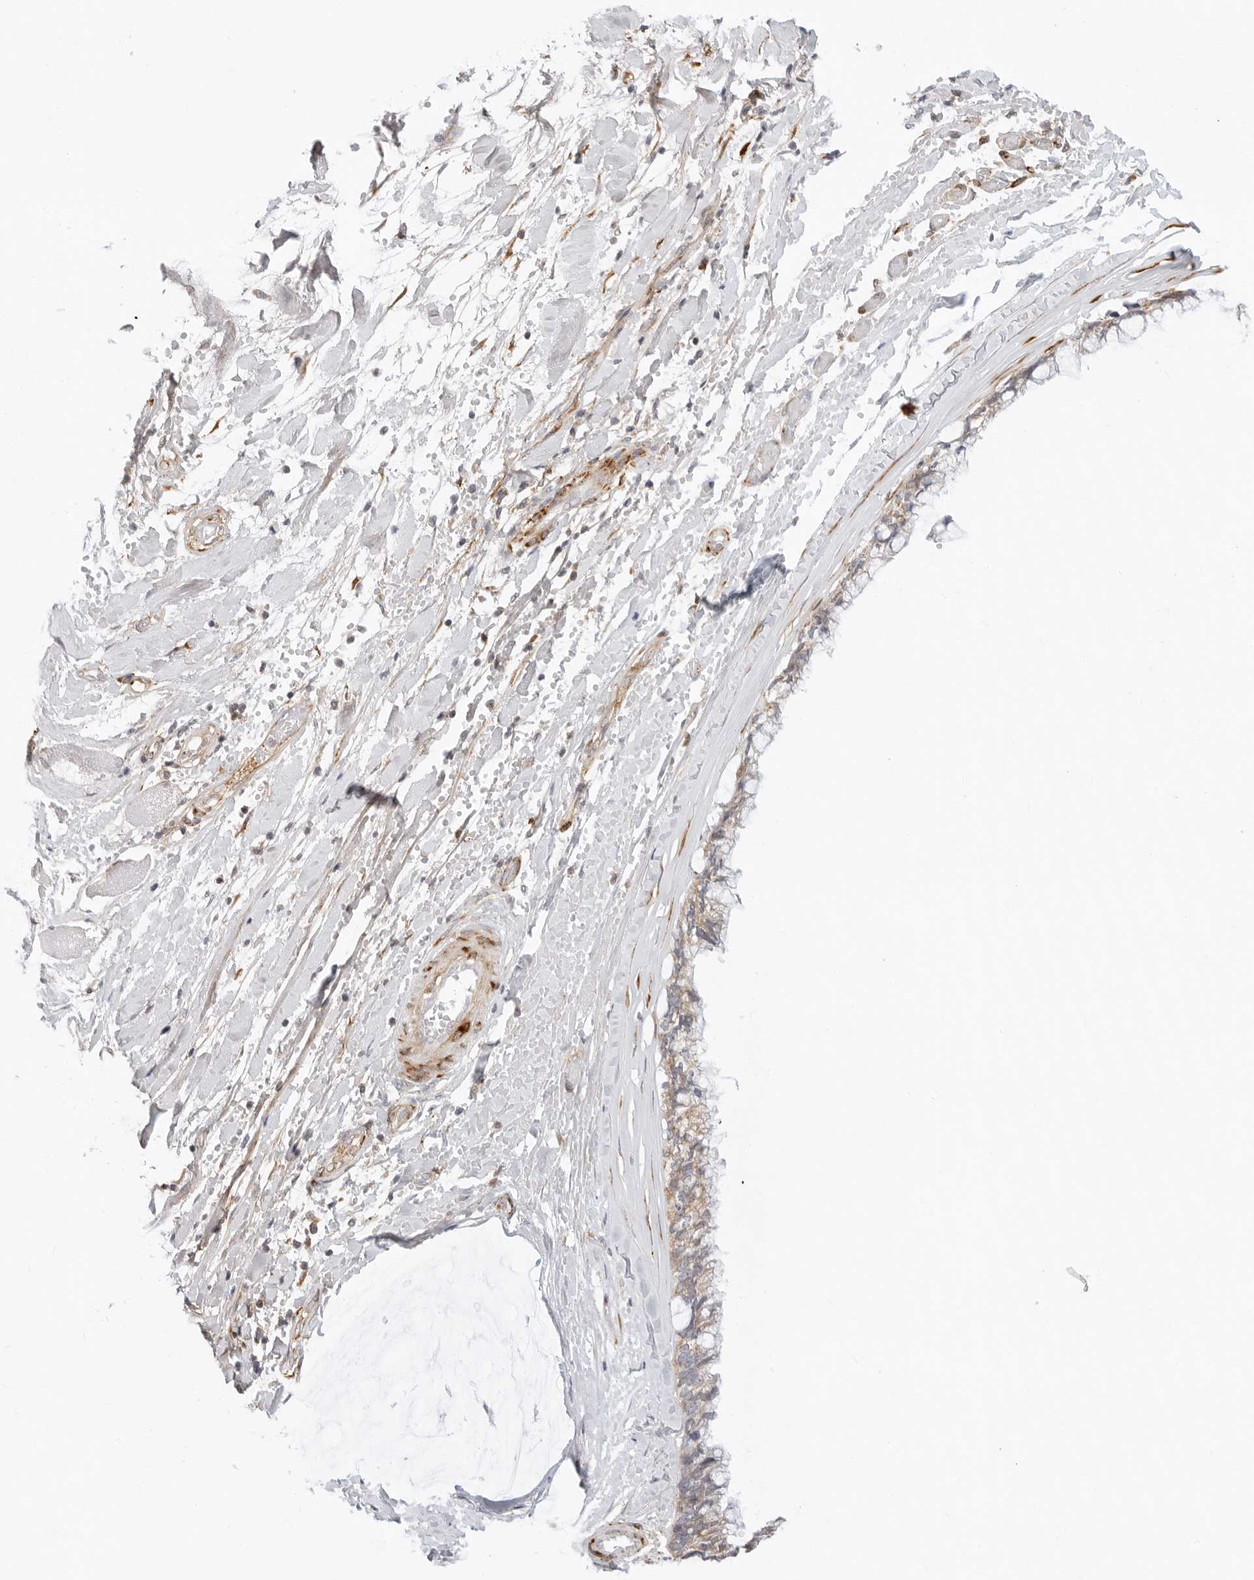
{"staining": {"intensity": "moderate", "quantity": "25%-75%", "location": "cytoplasmic/membranous"}, "tissue": "ovarian cancer", "cell_type": "Tumor cells", "image_type": "cancer", "snomed": [{"axis": "morphology", "description": "Cystadenocarcinoma, mucinous, NOS"}, {"axis": "topography", "description": "Ovary"}], "caption": "IHC micrograph of neoplastic tissue: ovarian cancer stained using immunohistochemistry (IHC) exhibits medium levels of moderate protein expression localized specifically in the cytoplasmic/membranous of tumor cells, appearing as a cytoplasmic/membranous brown color.", "gene": "C1QTNF1", "patient": {"sex": "female", "age": 39}}